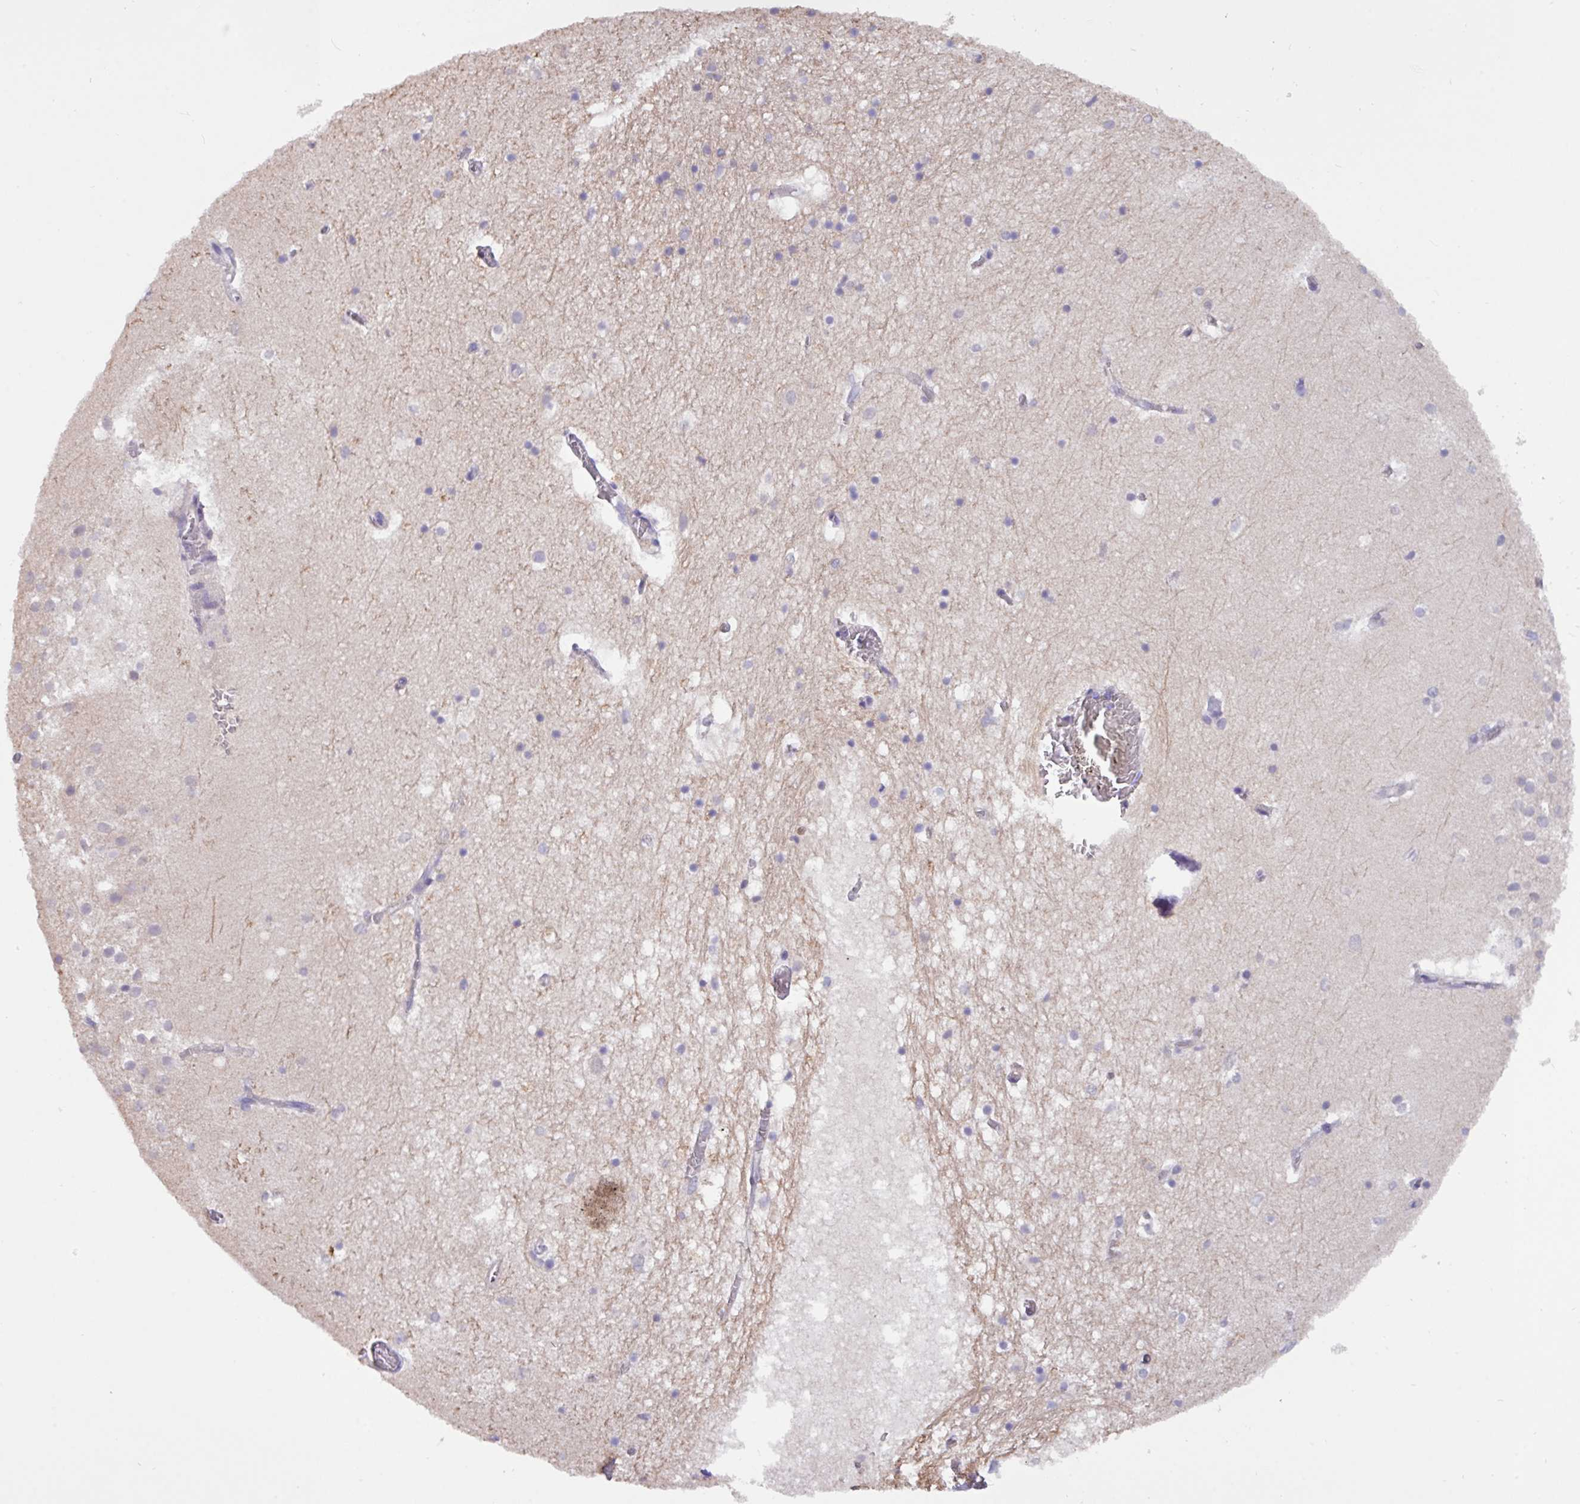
{"staining": {"intensity": "negative", "quantity": "none", "location": "none"}, "tissue": "hippocampus", "cell_type": "Glial cells", "image_type": "normal", "snomed": [{"axis": "morphology", "description": "Normal tissue, NOS"}, {"axis": "topography", "description": "Hippocampus"}], "caption": "This is an IHC image of unremarkable human hippocampus. There is no staining in glial cells.", "gene": "PAX8", "patient": {"sex": "female", "age": 52}}